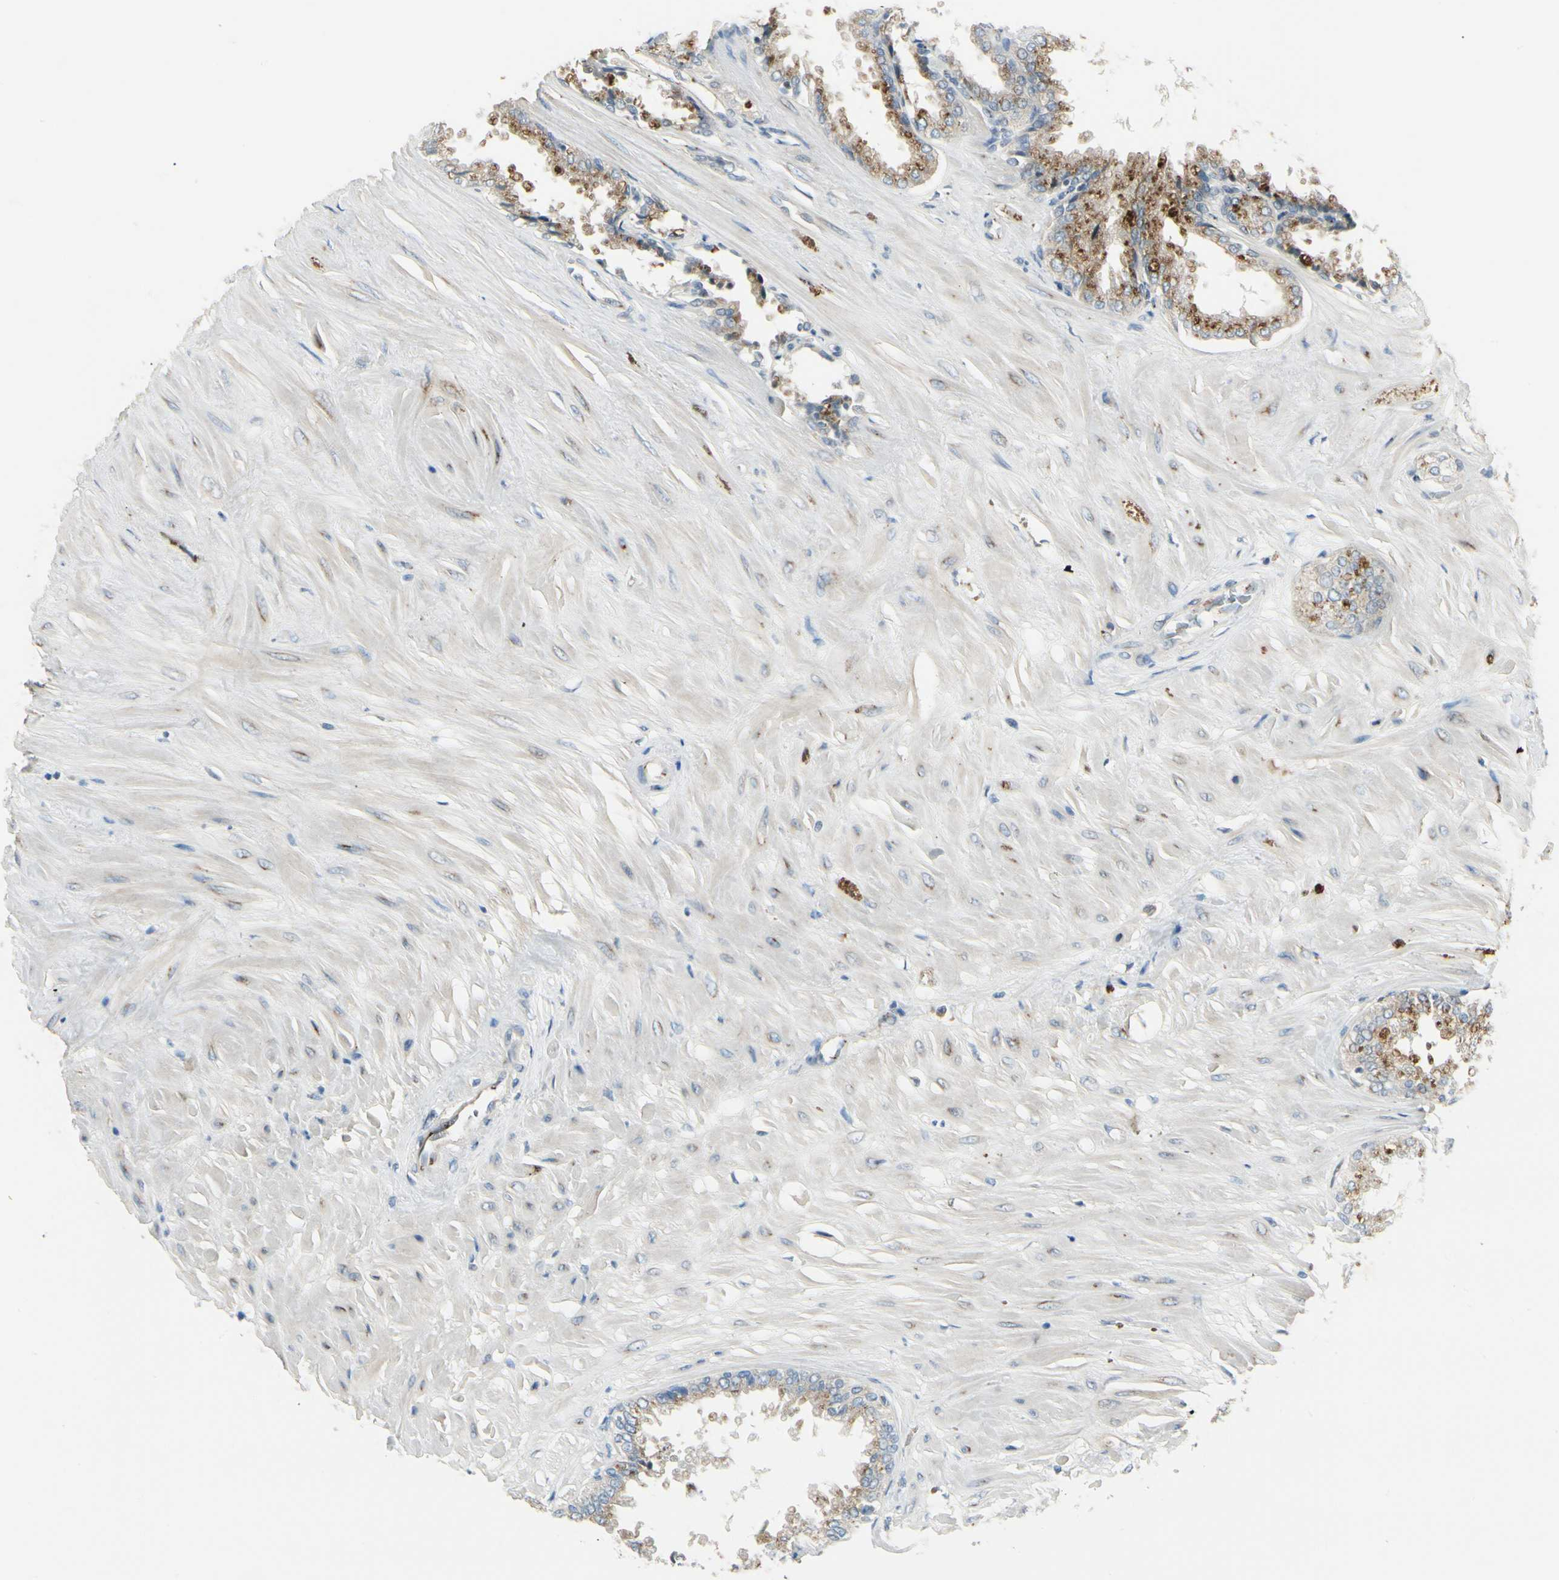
{"staining": {"intensity": "moderate", "quantity": ">75%", "location": "cytoplasmic/membranous"}, "tissue": "seminal vesicle", "cell_type": "Glandular cells", "image_type": "normal", "snomed": [{"axis": "morphology", "description": "Normal tissue, NOS"}, {"axis": "topography", "description": "Seminal veicle"}], "caption": "Seminal vesicle stained with IHC demonstrates moderate cytoplasmic/membranous staining in about >75% of glandular cells.", "gene": "MANSC1", "patient": {"sex": "male", "age": 46}}